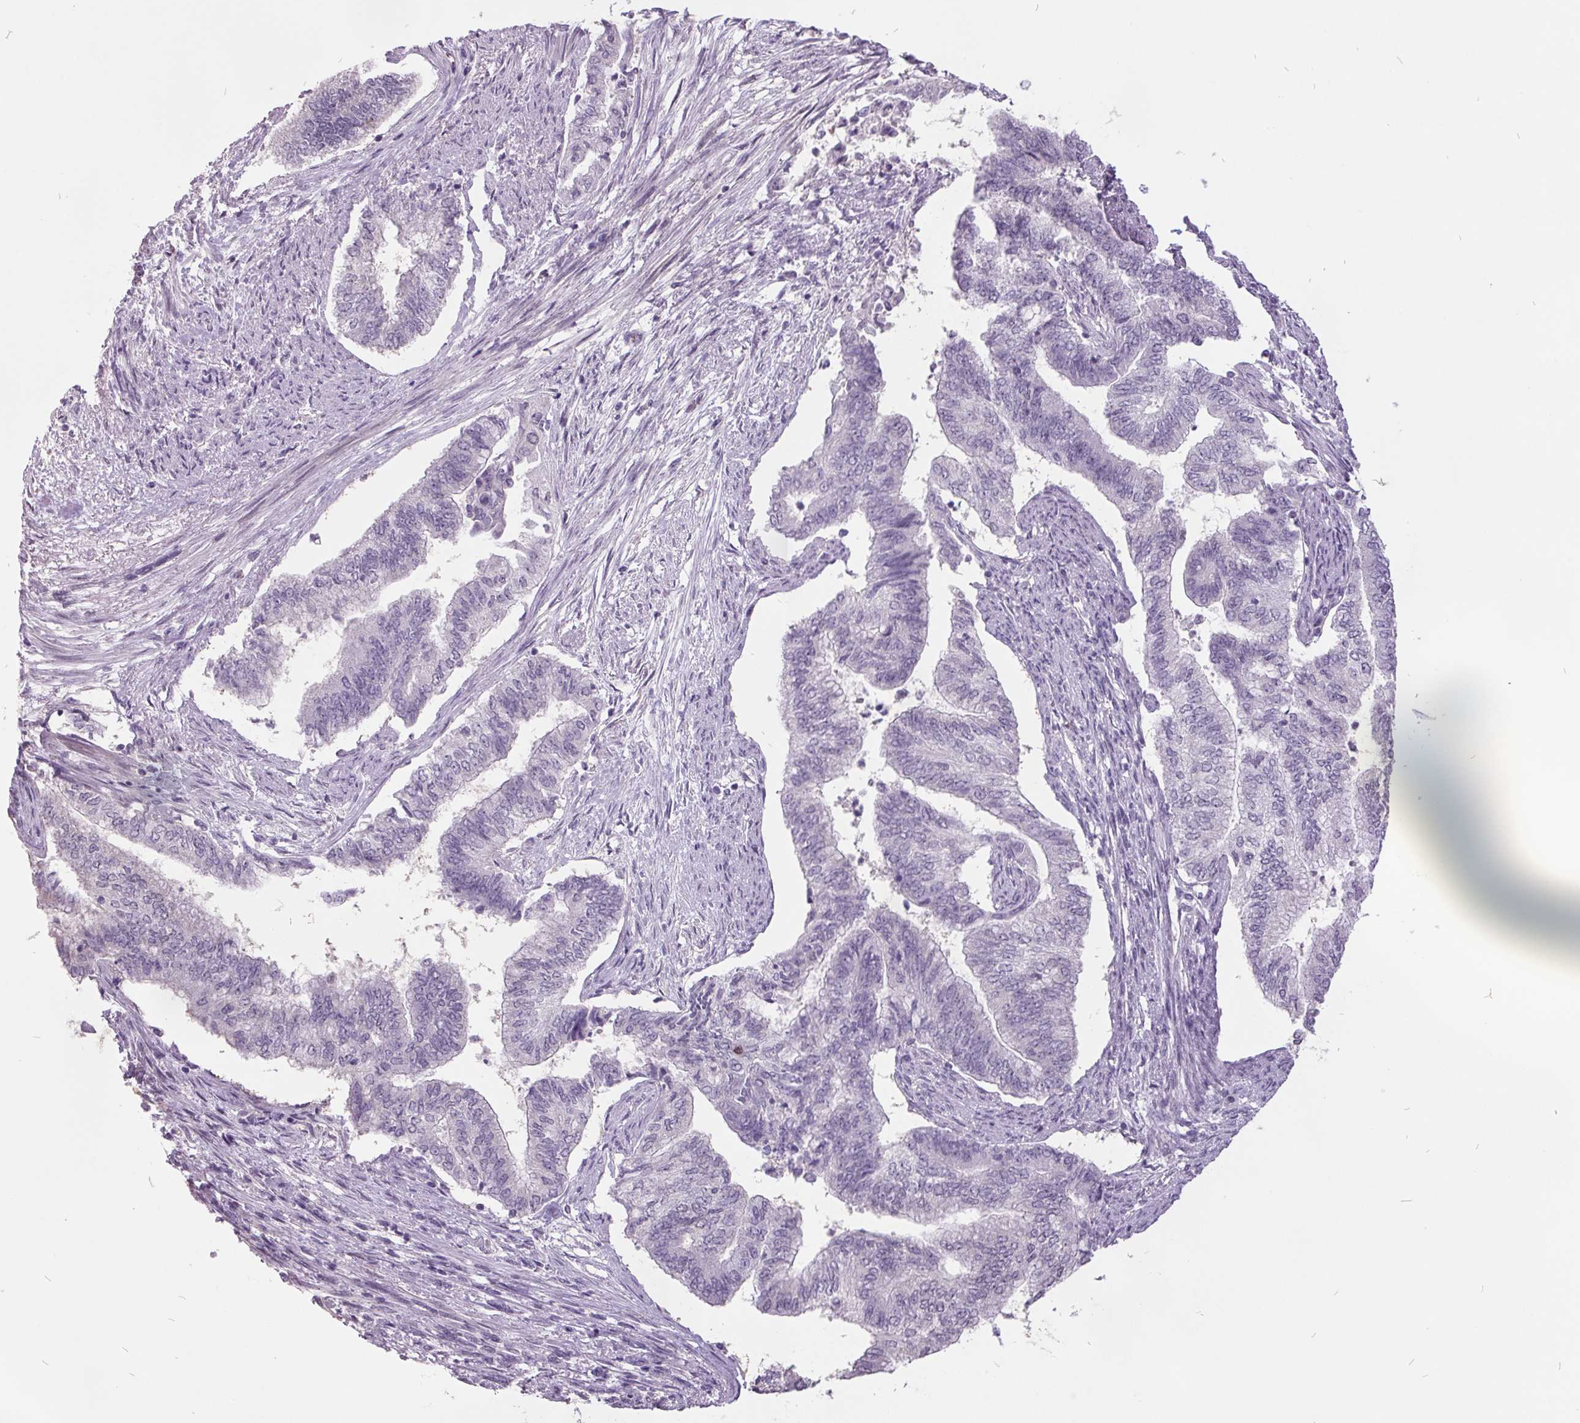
{"staining": {"intensity": "negative", "quantity": "none", "location": "none"}, "tissue": "endometrial cancer", "cell_type": "Tumor cells", "image_type": "cancer", "snomed": [{"axis": "morphology", "description": "Adenocarcinoma, NOS"}, {"axis": "topography", "description": "Endometrium"}], "caption": "DAB immunohistochemical staining of endometrial adenocarcinoma reveals no significant expression in tumor cells.", "gene": "C2orf16", "patient": {"sex": "female", "age": 65}}